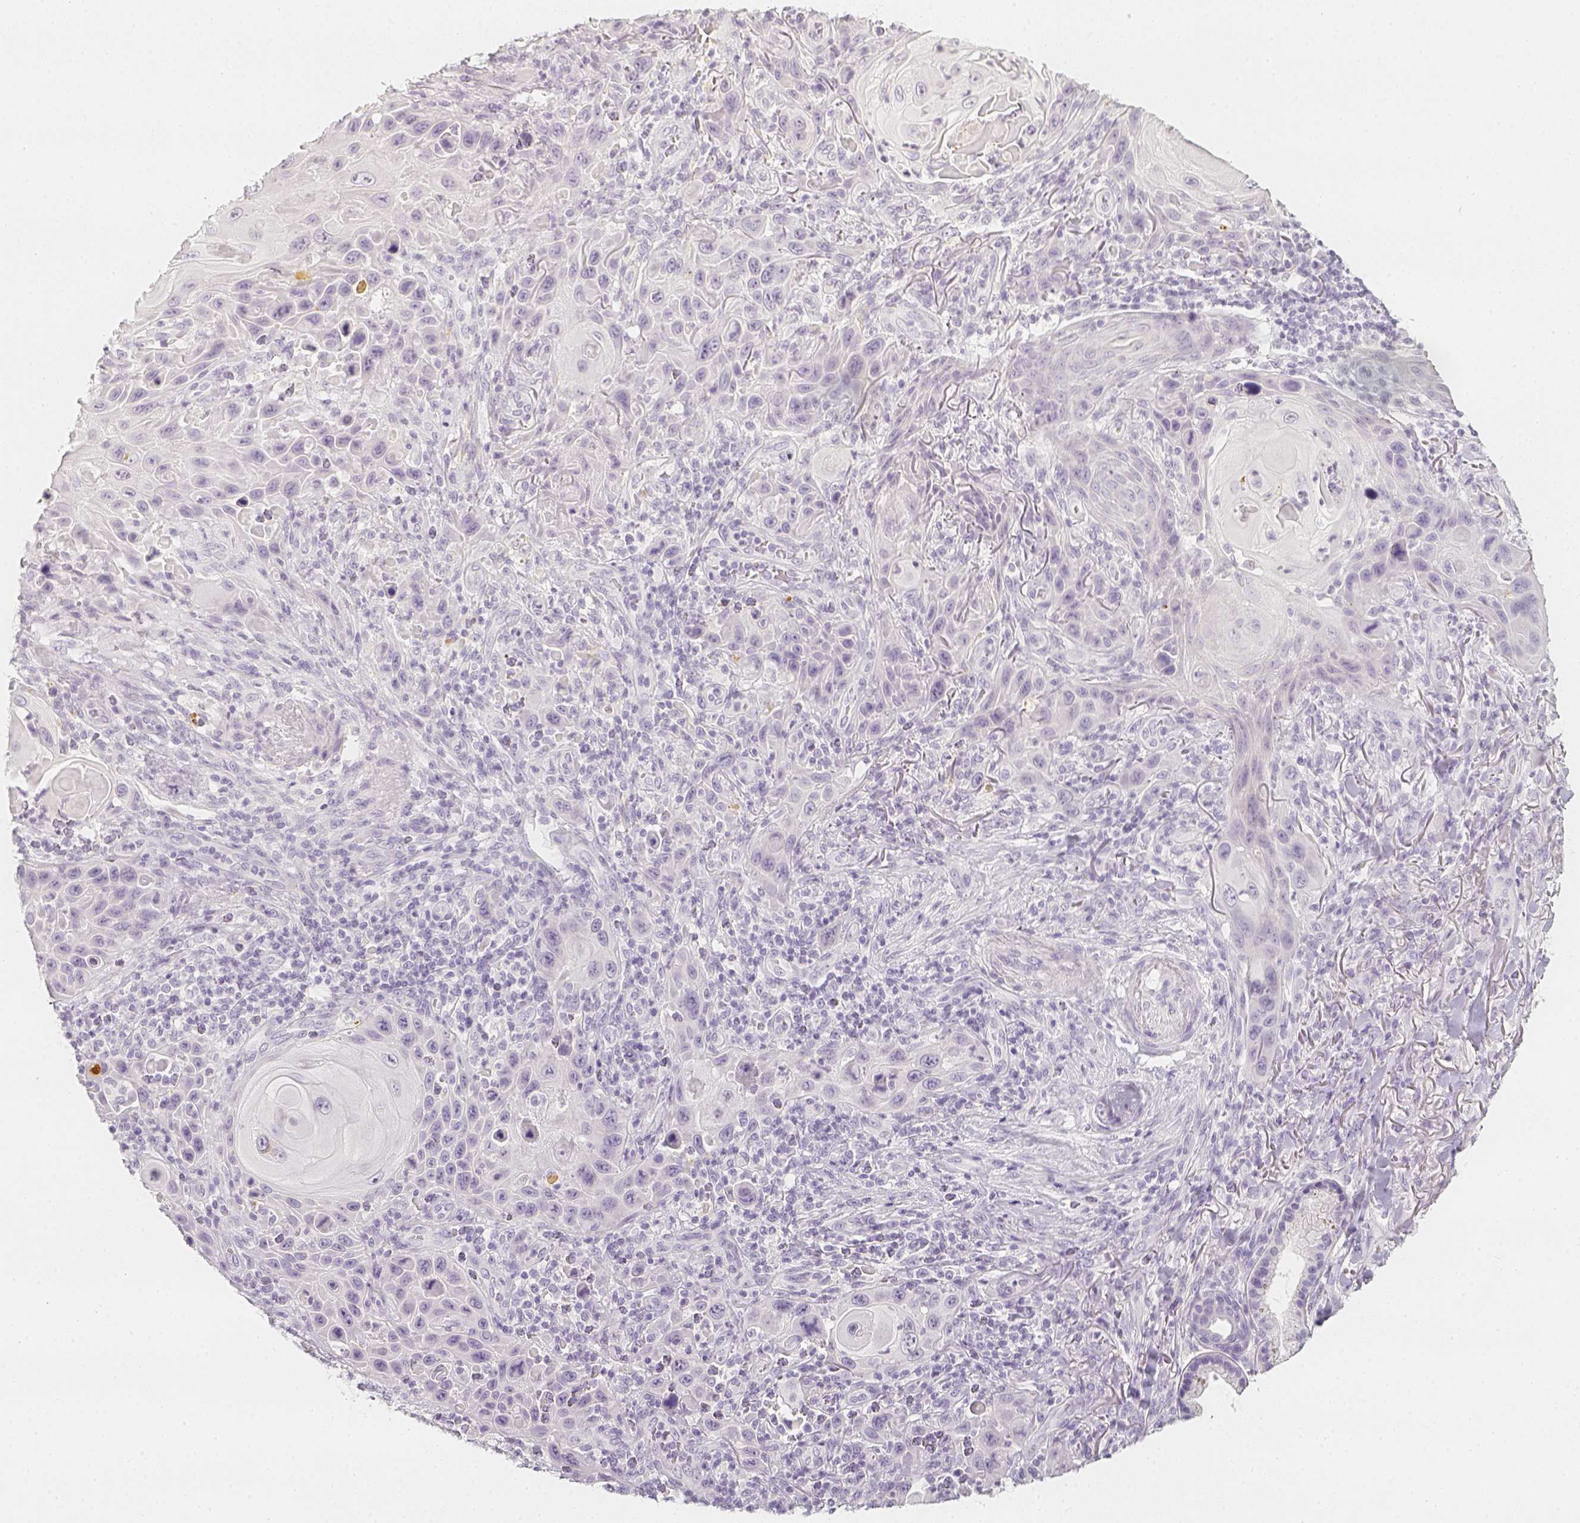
{"staining": {"intensity": "negative", "quantity": "none", "location": "none"}, "tissue": "skin cancer", "cell_type": "Tumor cells", "image_type": "cancer", "snomed": [{"axis": "morphology", "description": "Squamous cell carcinoma, NOS"}, {"axis": "topography", "description": "Skin"}], "caption": "A high-resolution photomicrograph shows IHC staining of squamous cell carcinoma (skin), which exhibits no significant expression in tumor cells.", "gene": "SLC18A1", "patient": {"sex": "female", "age": 94}}